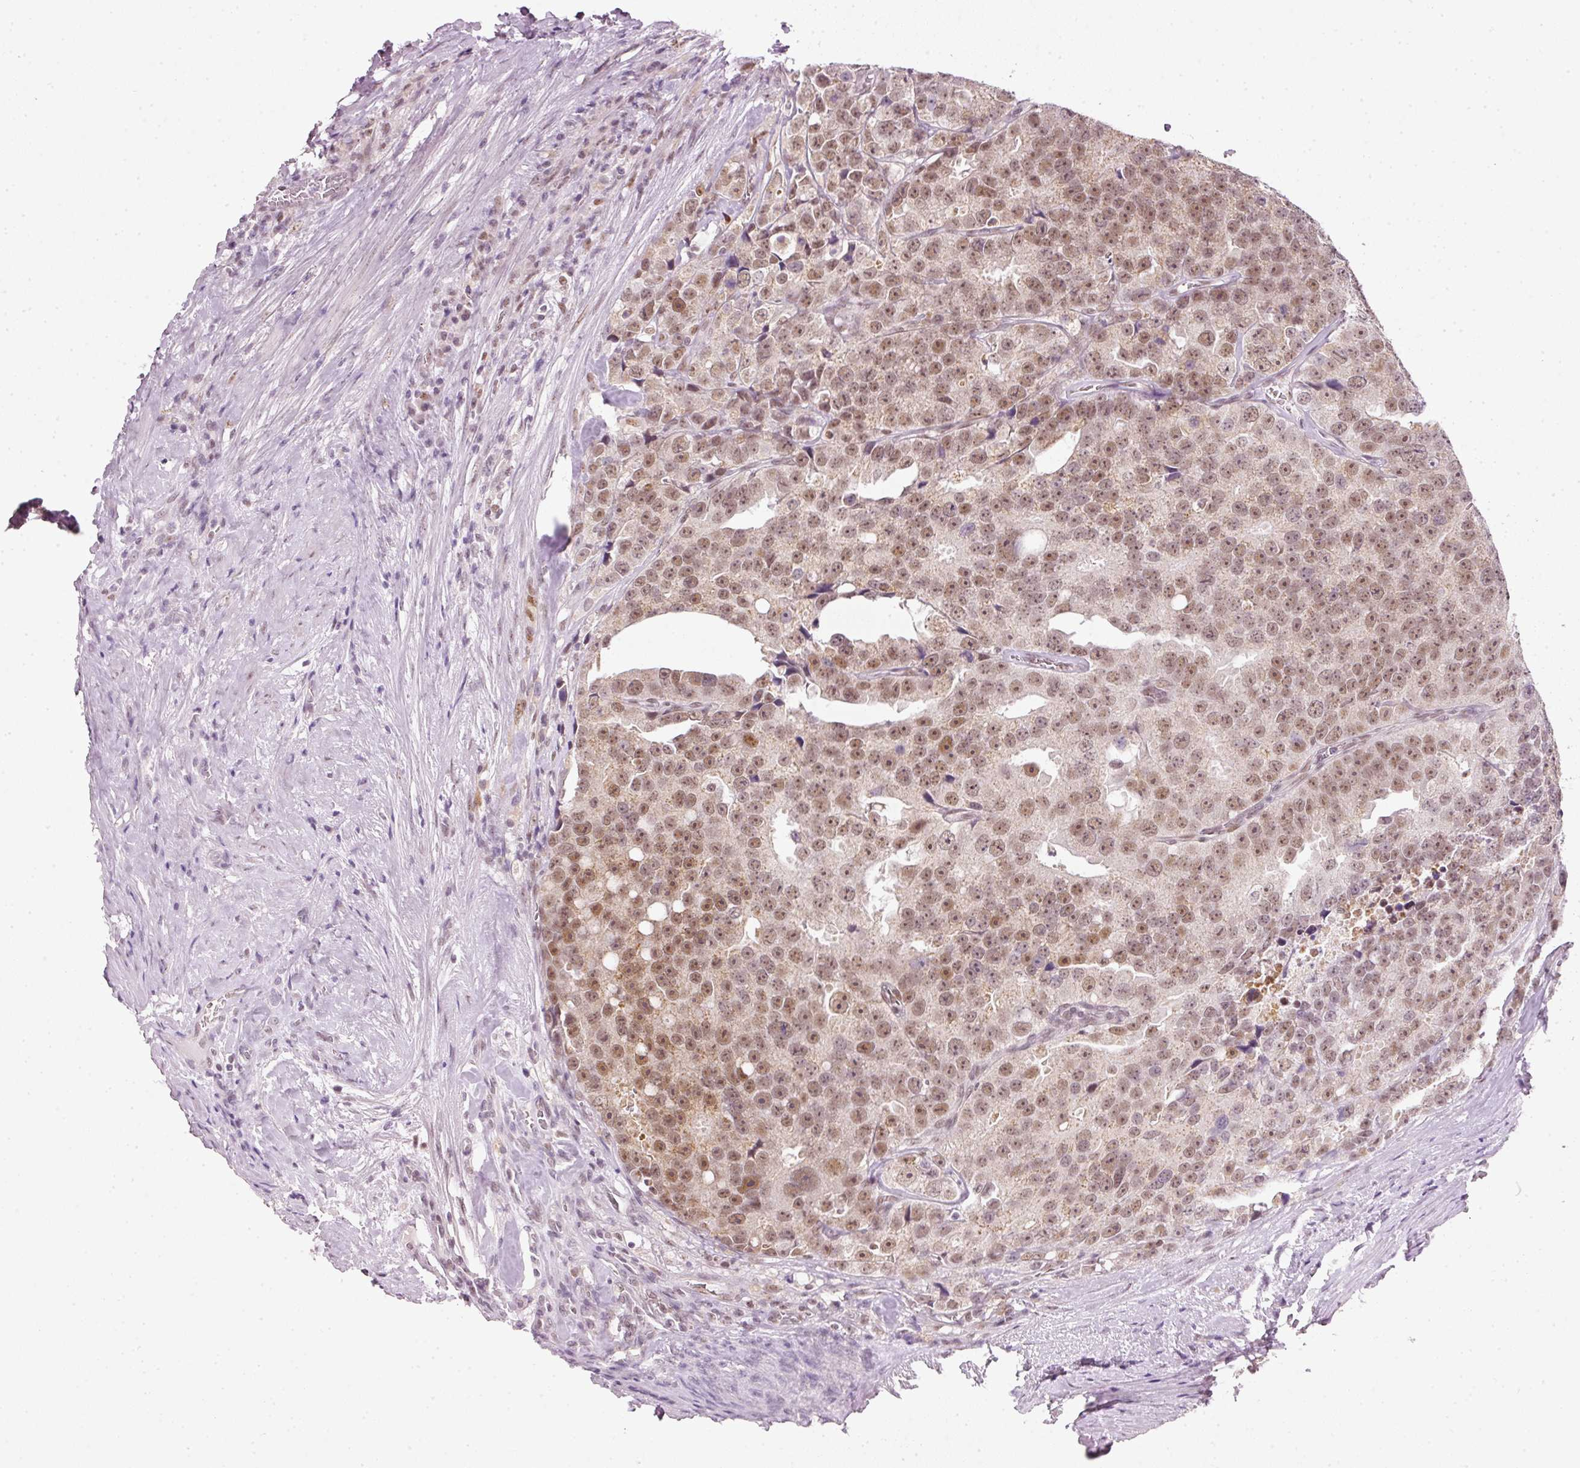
{"staining": {"intensity": "moderate", "quantity": ">75%", "location": "nuclear"}, "tissue": "prostate cancer", "cell_type": "Tumor cells", "image_type": "cancer", "snomed": [{"axis": "morphology", "description": "Adenocarcinoma, High grade"}, {"axis": "topography", "description": "Prostate"}], "caption": "Prostate cancer stained for a protein reveals moderate nuclear positivity in tumor cells. (DAB (3,3'-diaminobenzidine) IHC, brown staining for protein, blue staining for nuclei).", "gene": "FSTL3", "patient": {"sex": "male", "age": 71}}